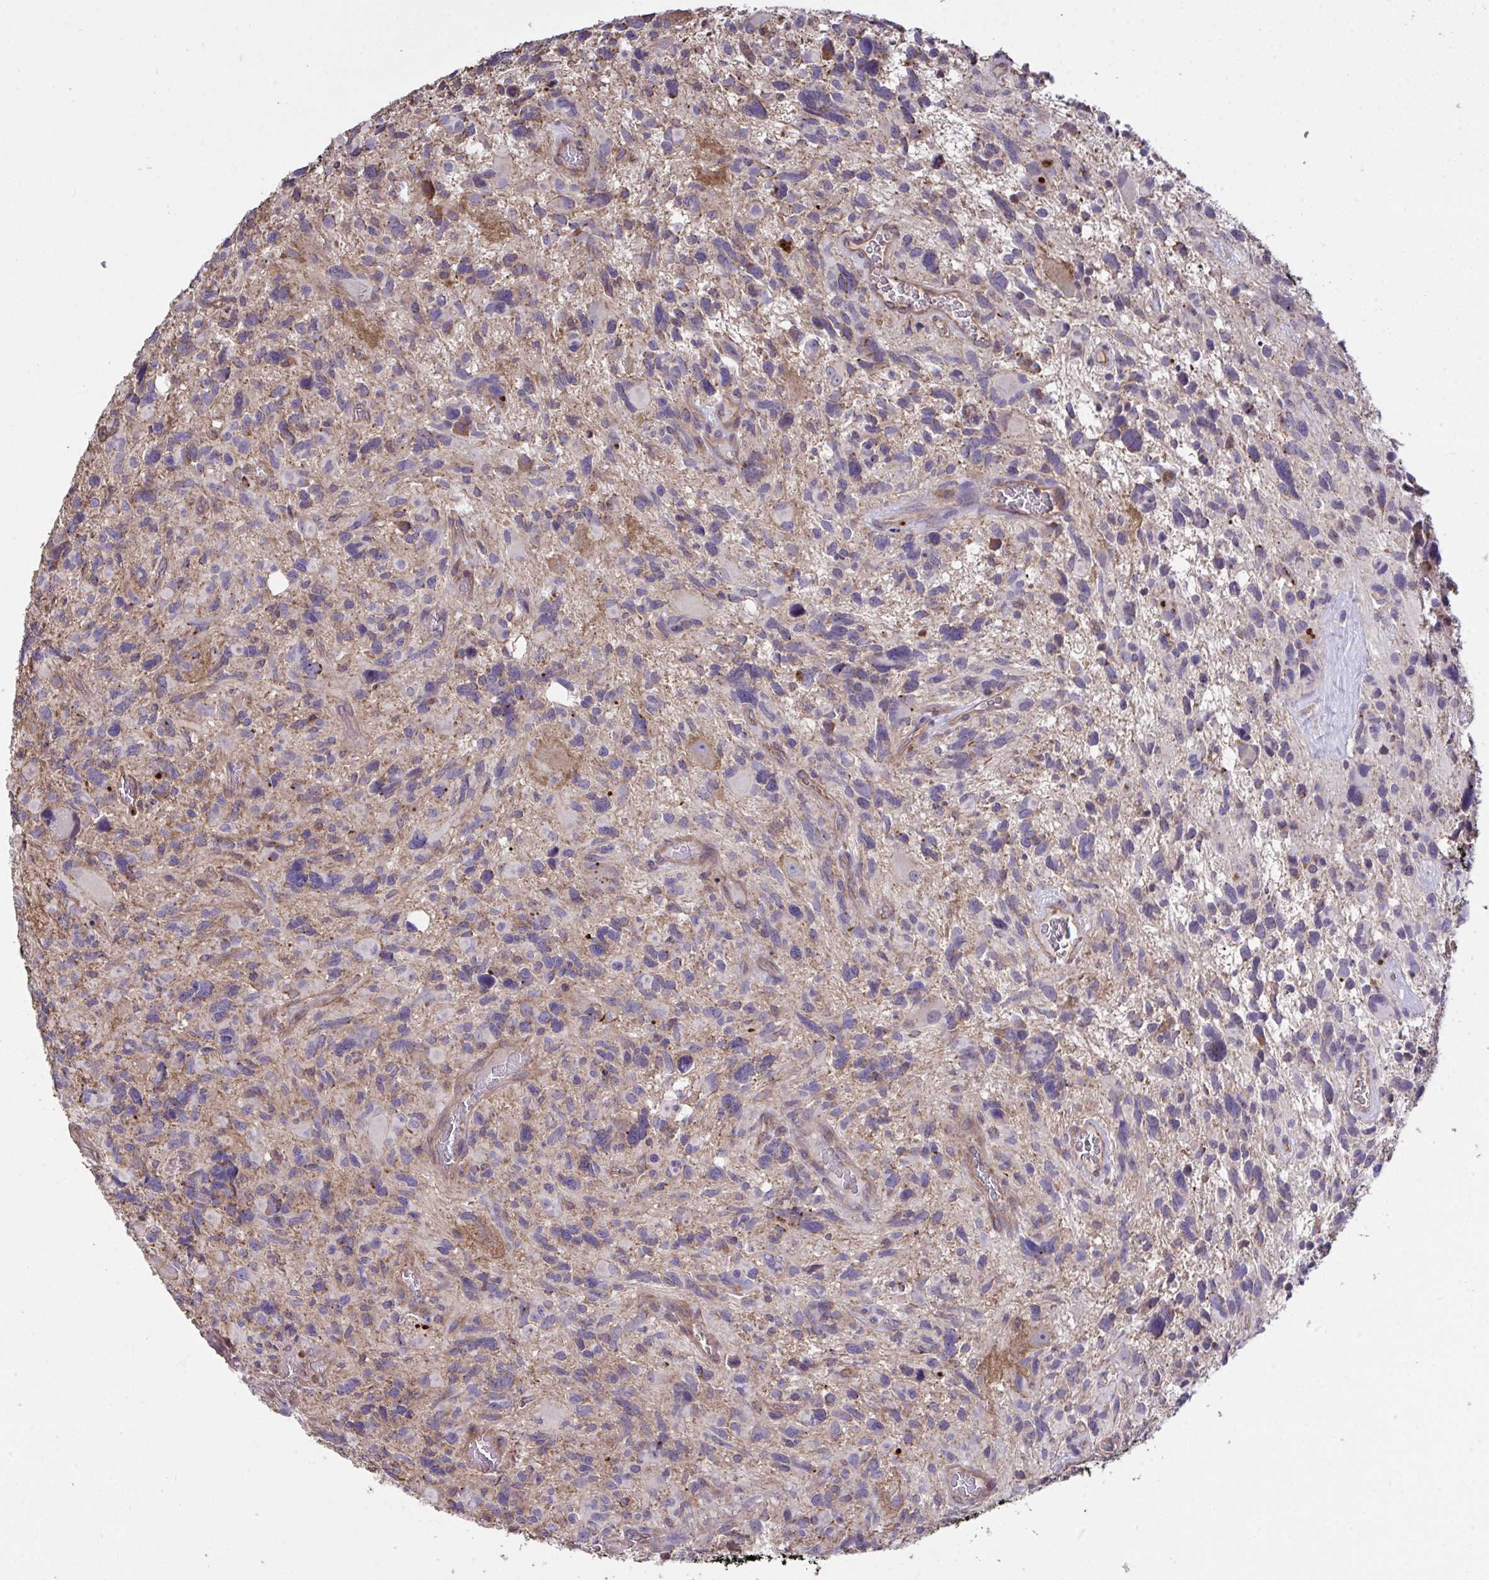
{"staining": {"intensity": "weak", "quantity": "<25%", "location": "cytoplasmic/membranous"}, "tissue": "glioma", "cell_type": "Tumor cells", "image_type": "cancer", "snomed": [{"axis": "morphology", "description": "Glioma, malignant, High grade"}, {"axis": "topography", "description": "Brain"}], "caption": "Micrograph shows no protein positivity in tumor cells of glioma tissue.", "gene": "PPM1H", "patient": {"sex": "male", "age": 49}}